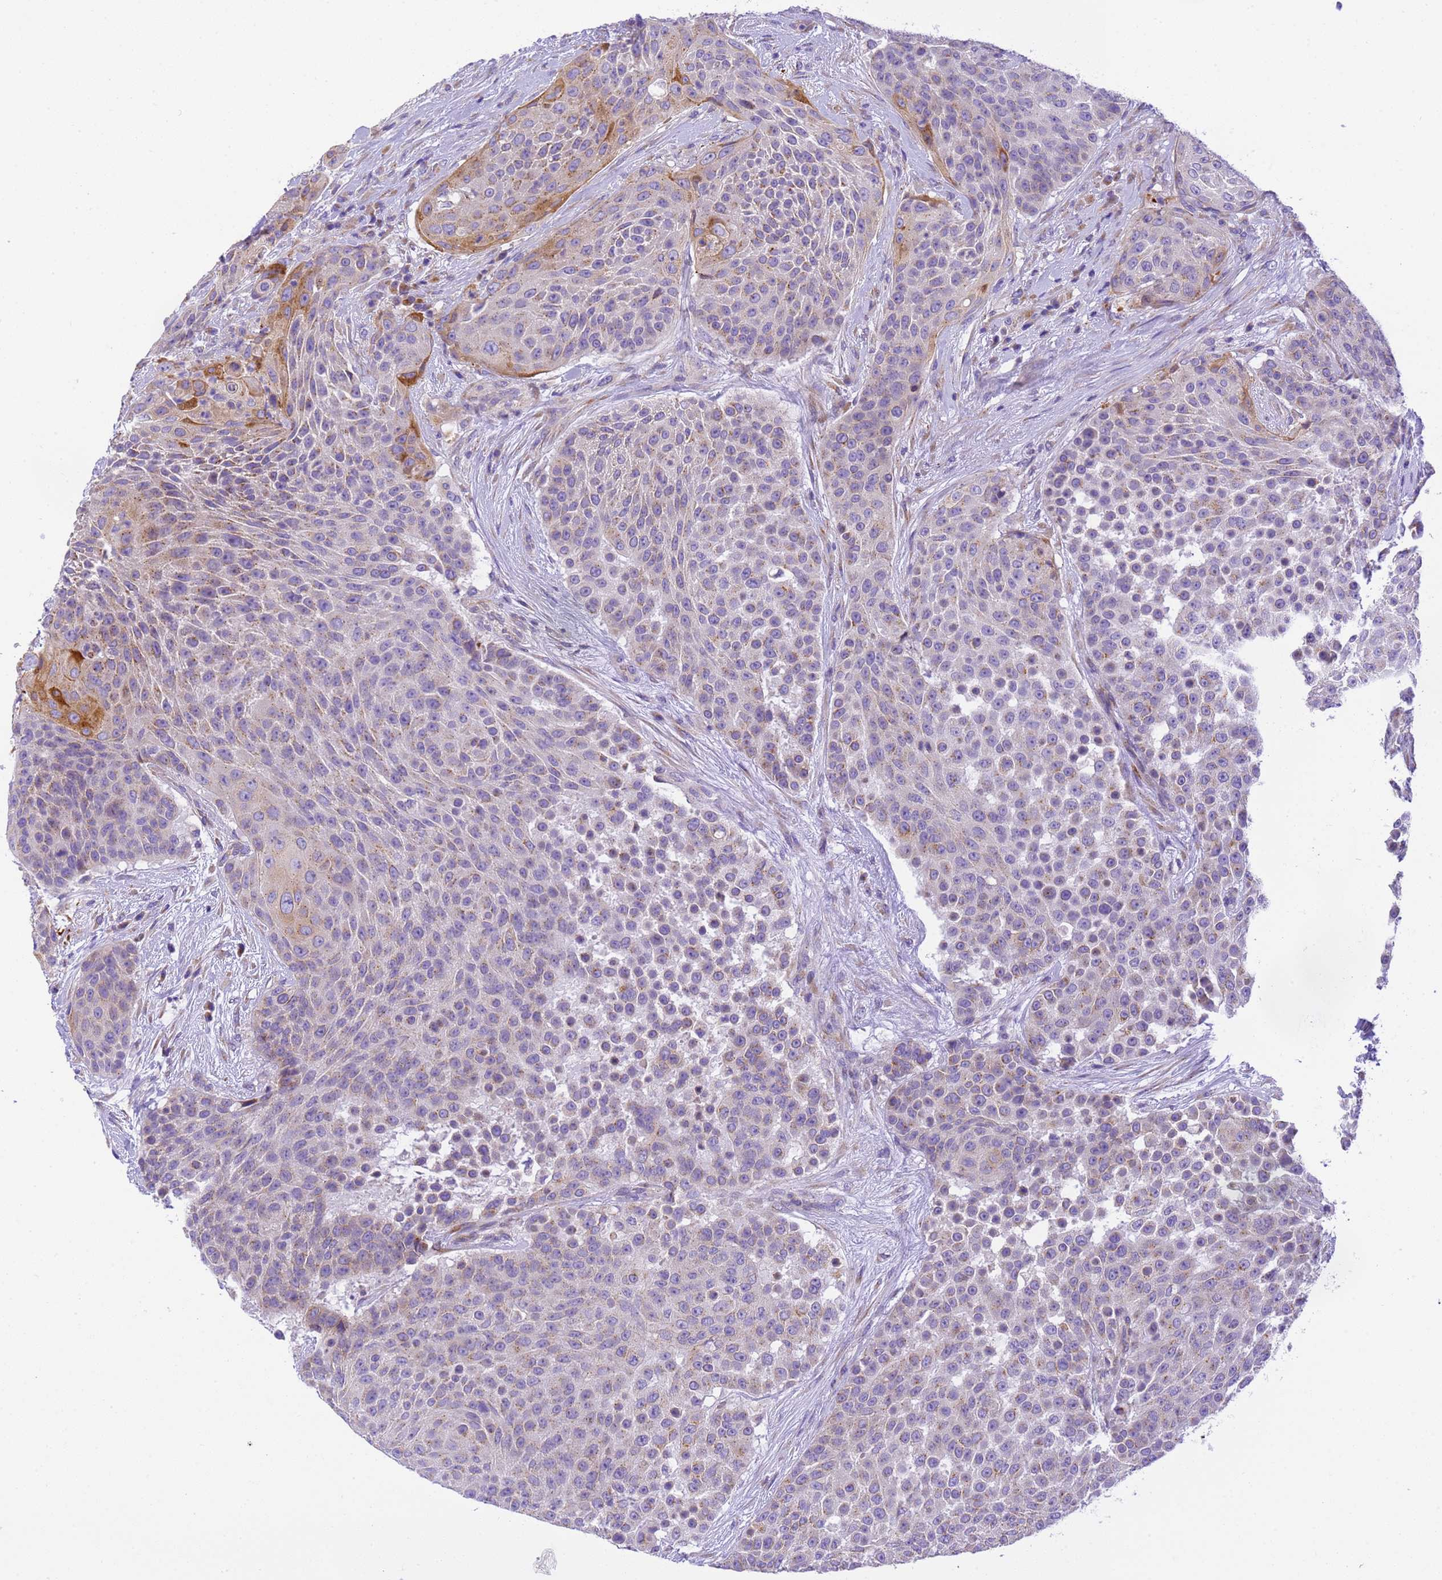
{"staining": {"intensity": "moderate", "quantity": "<25%", "location": "cytoplasmic/membranous"}, "tissue": "urothelial cancer", "cell_type": "Tumor cells", "image_type": "cancer", "snomed": [{"axis": "morphology", "description": "Urothelial carcinoma, High grade"}, {"axis": "topography", "description": "Urinary bladder"}], "caption": "The immunohistochemical stain highlights moderate cytoplasmic/membranous staining in tumor cells of high-grade urothelial carcinoma tissue.", "gene": "RHBDD3", "patient": {"sex": "female", "age": 63}}